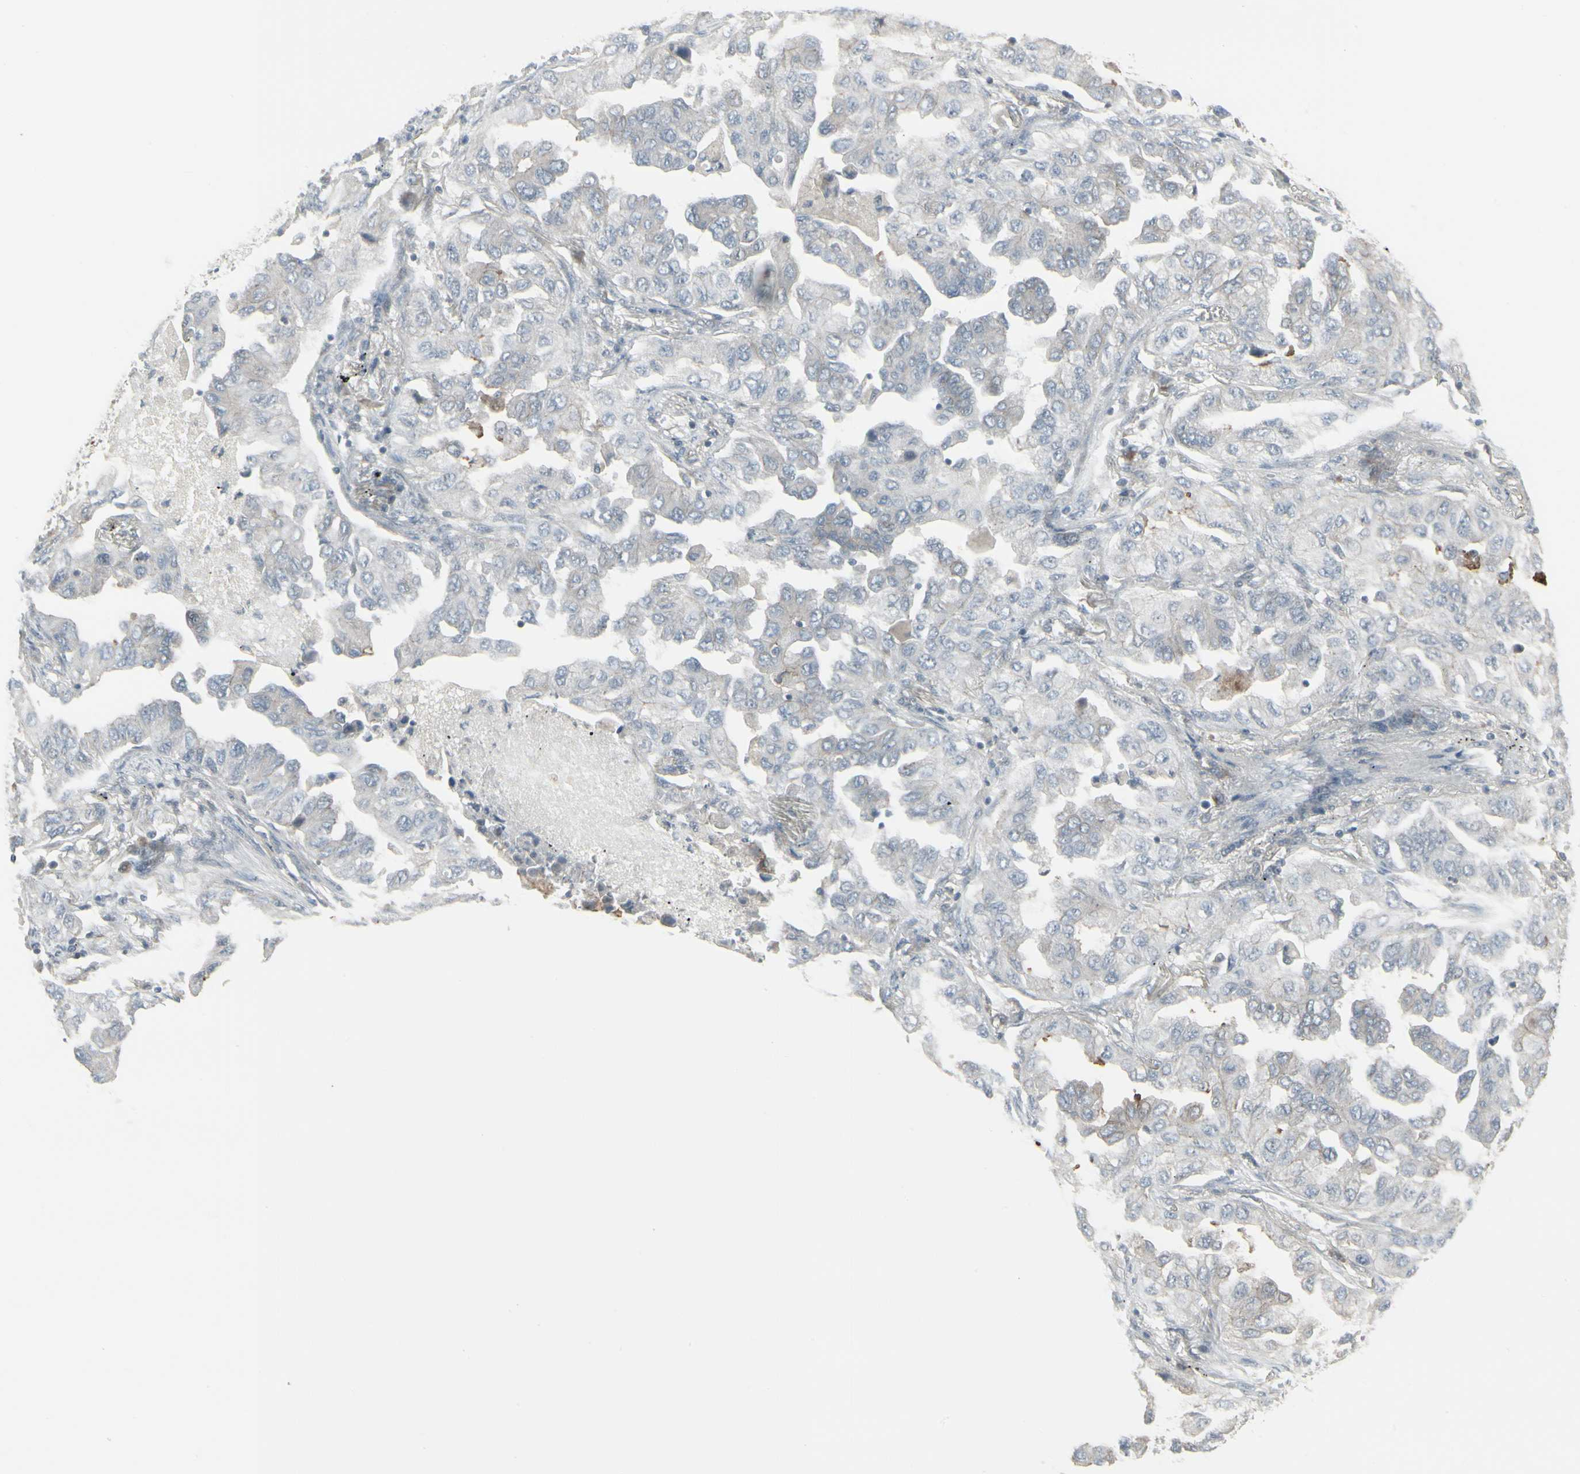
{"staining": {"intensity": "weak", "quantity": "25%-75%", "location": "cytoplasmic/membranous"}, "tissue": "lung cancer", "cell_type": "Tumor cells", "image_type": "cancer", "snomed": [{"axis": "morphology", "description": "Adenocarcinoma, NOS"}, {"axis": "topography", "description": "Lung"}], "caption": "Protein expression by IHC displays weak cytoplasmic/membranous staining in about 25%-75% of tumor cells in lung cancer.", "gene": "EPS15", "patient": {"sex": "female", "age": 65}}